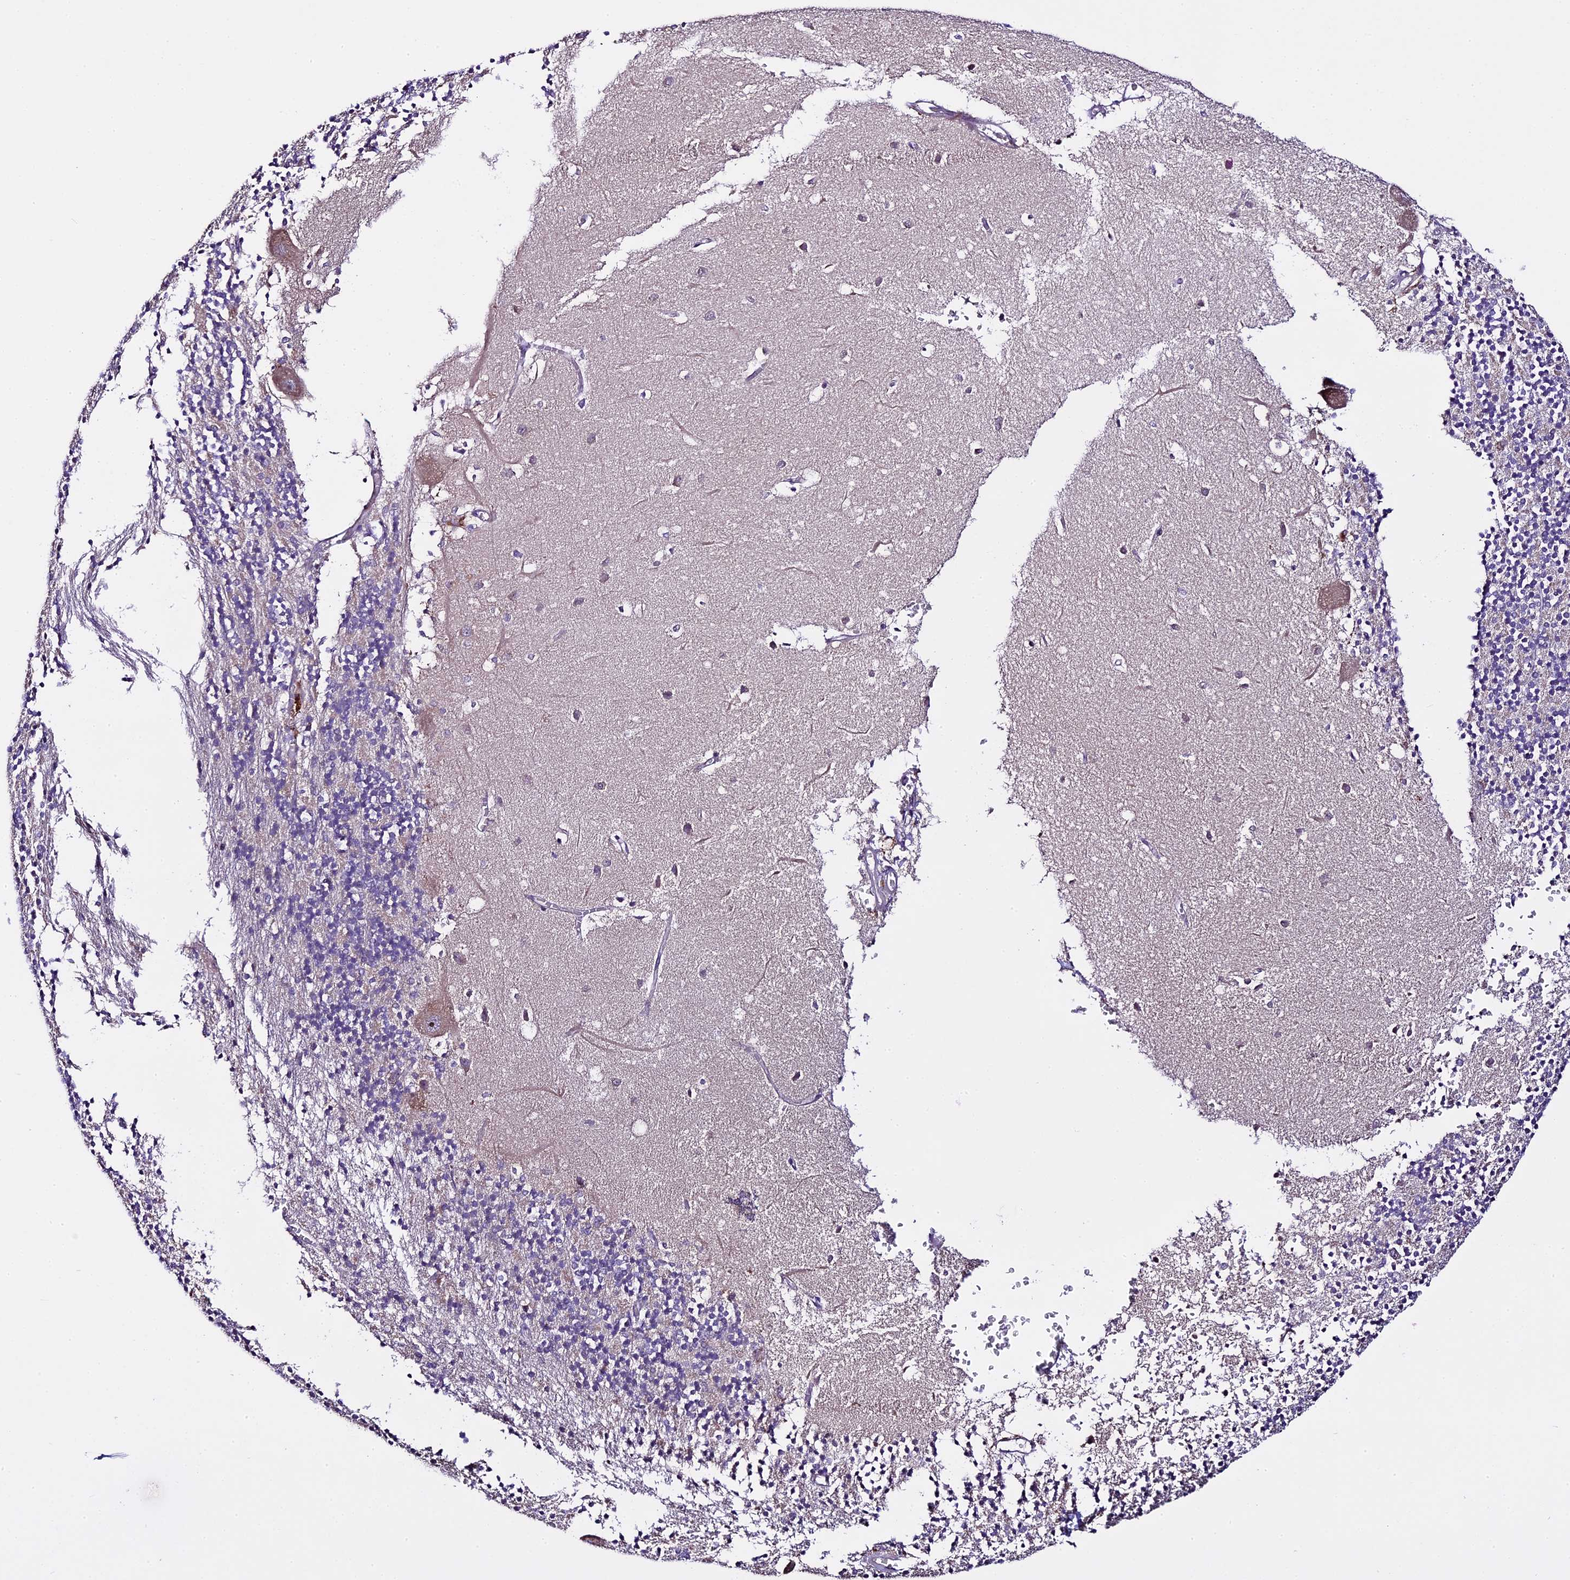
{"staining": {"intensity": "weak", "quantity": "<25%", "location": "cytoplasmic/membranous"}, "tissue": "cerebellum", "cell_type": "Cells in granular layer", "image_type": "normal", "snomed": [{"axis": "morphology", "description": "Normal tissue, NOS"}, {"axis": "topography", "description": "Cerebellum"}], "caption": "DAB (3,3'-diaminobenzidine) immunohistochemical staining of benign cerebellum exhibits no significant staining in cells in granular layer. (DAB (3,3'-diaminobenzidine) immunohistochemistry visualized using brightfield microscopy, high magnification).", "gene": "SPIRE1", "patient": {"sex": "male", "age": 54}}